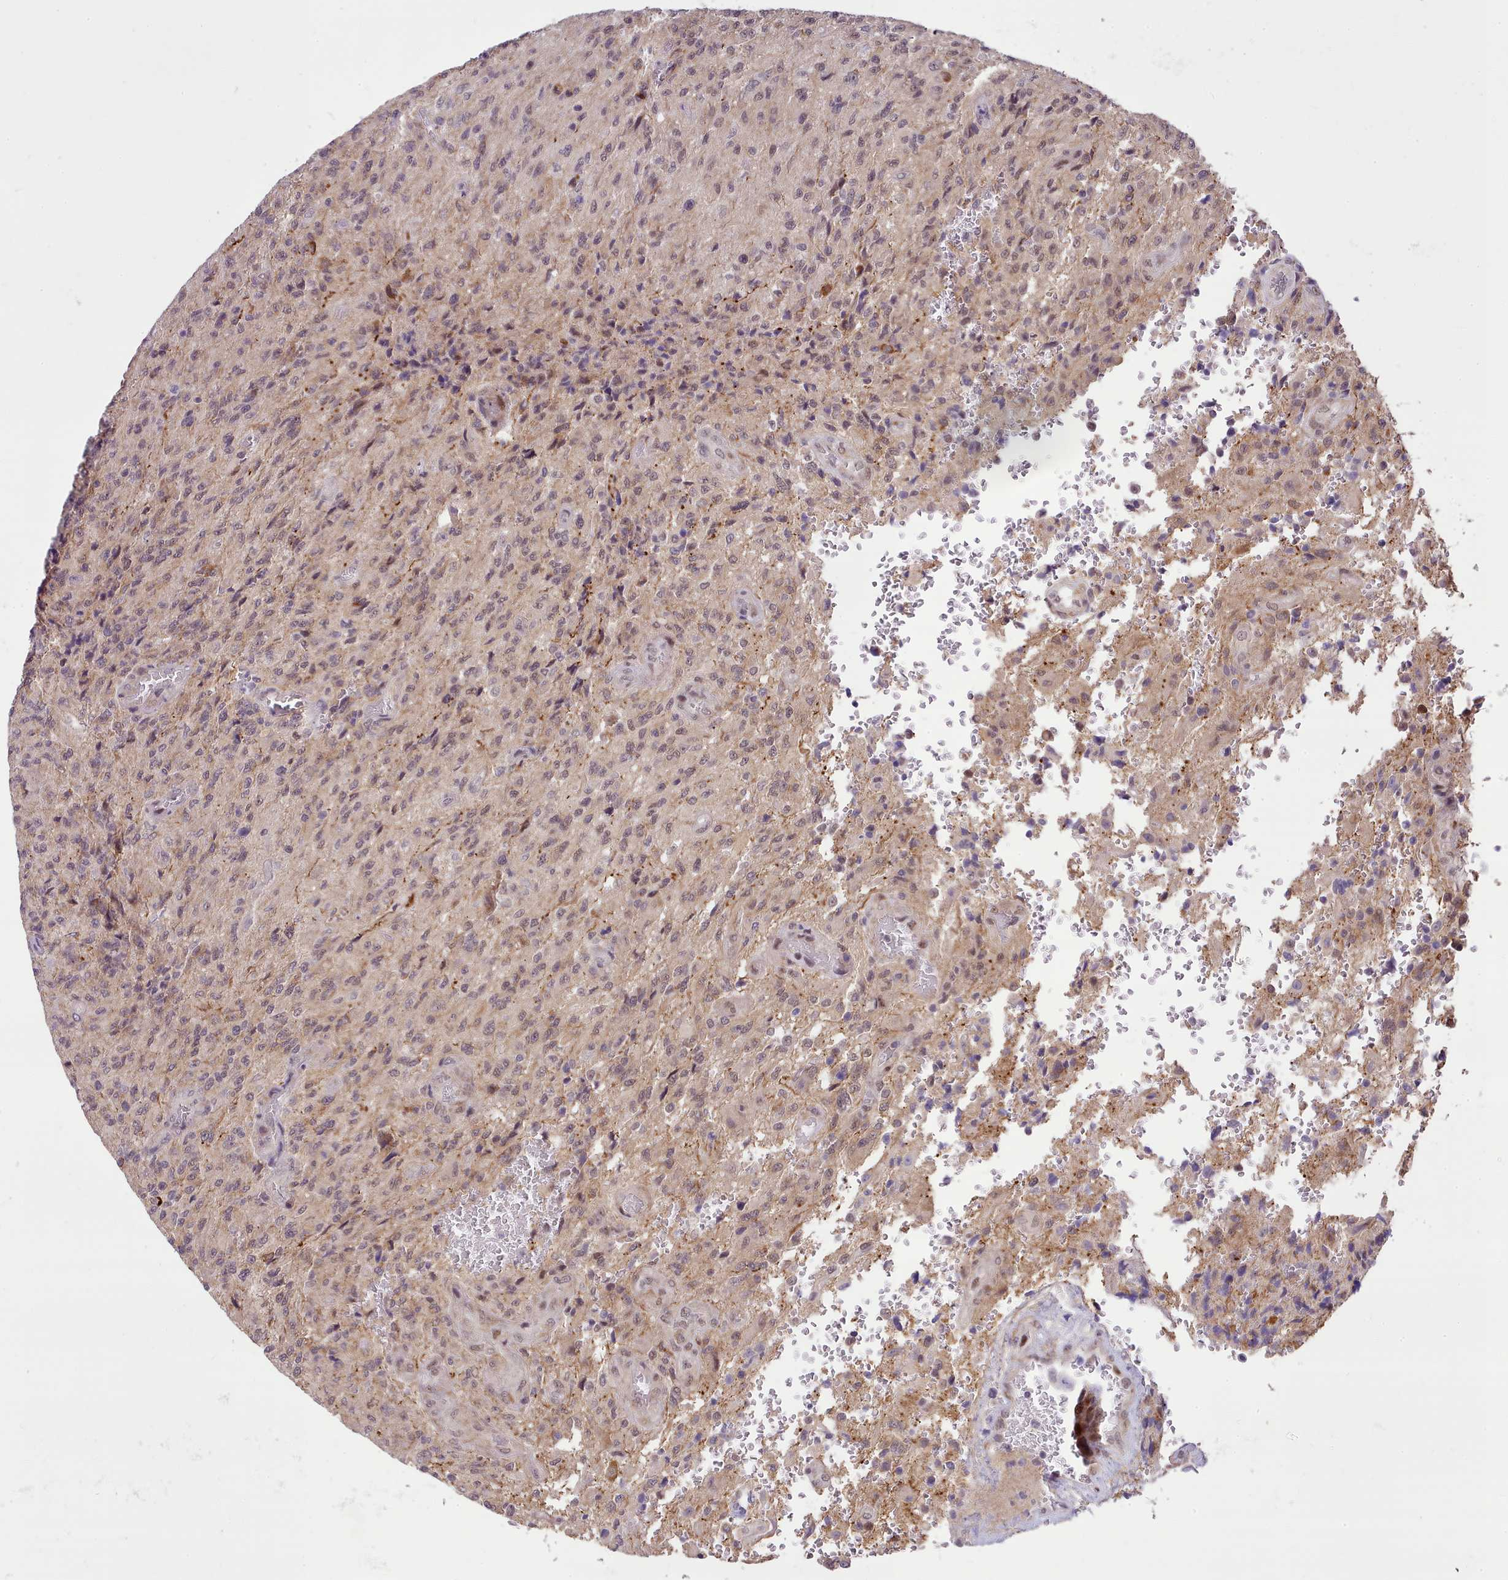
{"staining": {"intensity": "moderate", "quantity": "<25%", "location": "cytoplasmic/membranous"}, "tissue": "glioma", "cell_type": "Tumor cells", "image_type": "cancer", "snomed": [{"axis": "morphology", "description": "Normal tissue, NOS"}, {"axis": "morphology", "description": "Glioma, malignant, High grade"}, {"axis": "topography", "description": "Cerebral cortex"}], "caption": "Human glioma stained with a protein marker displays moderate staining in tumor cells.", "gene": "HOXB7", "patient": {"sex": "male", "age": 56}}